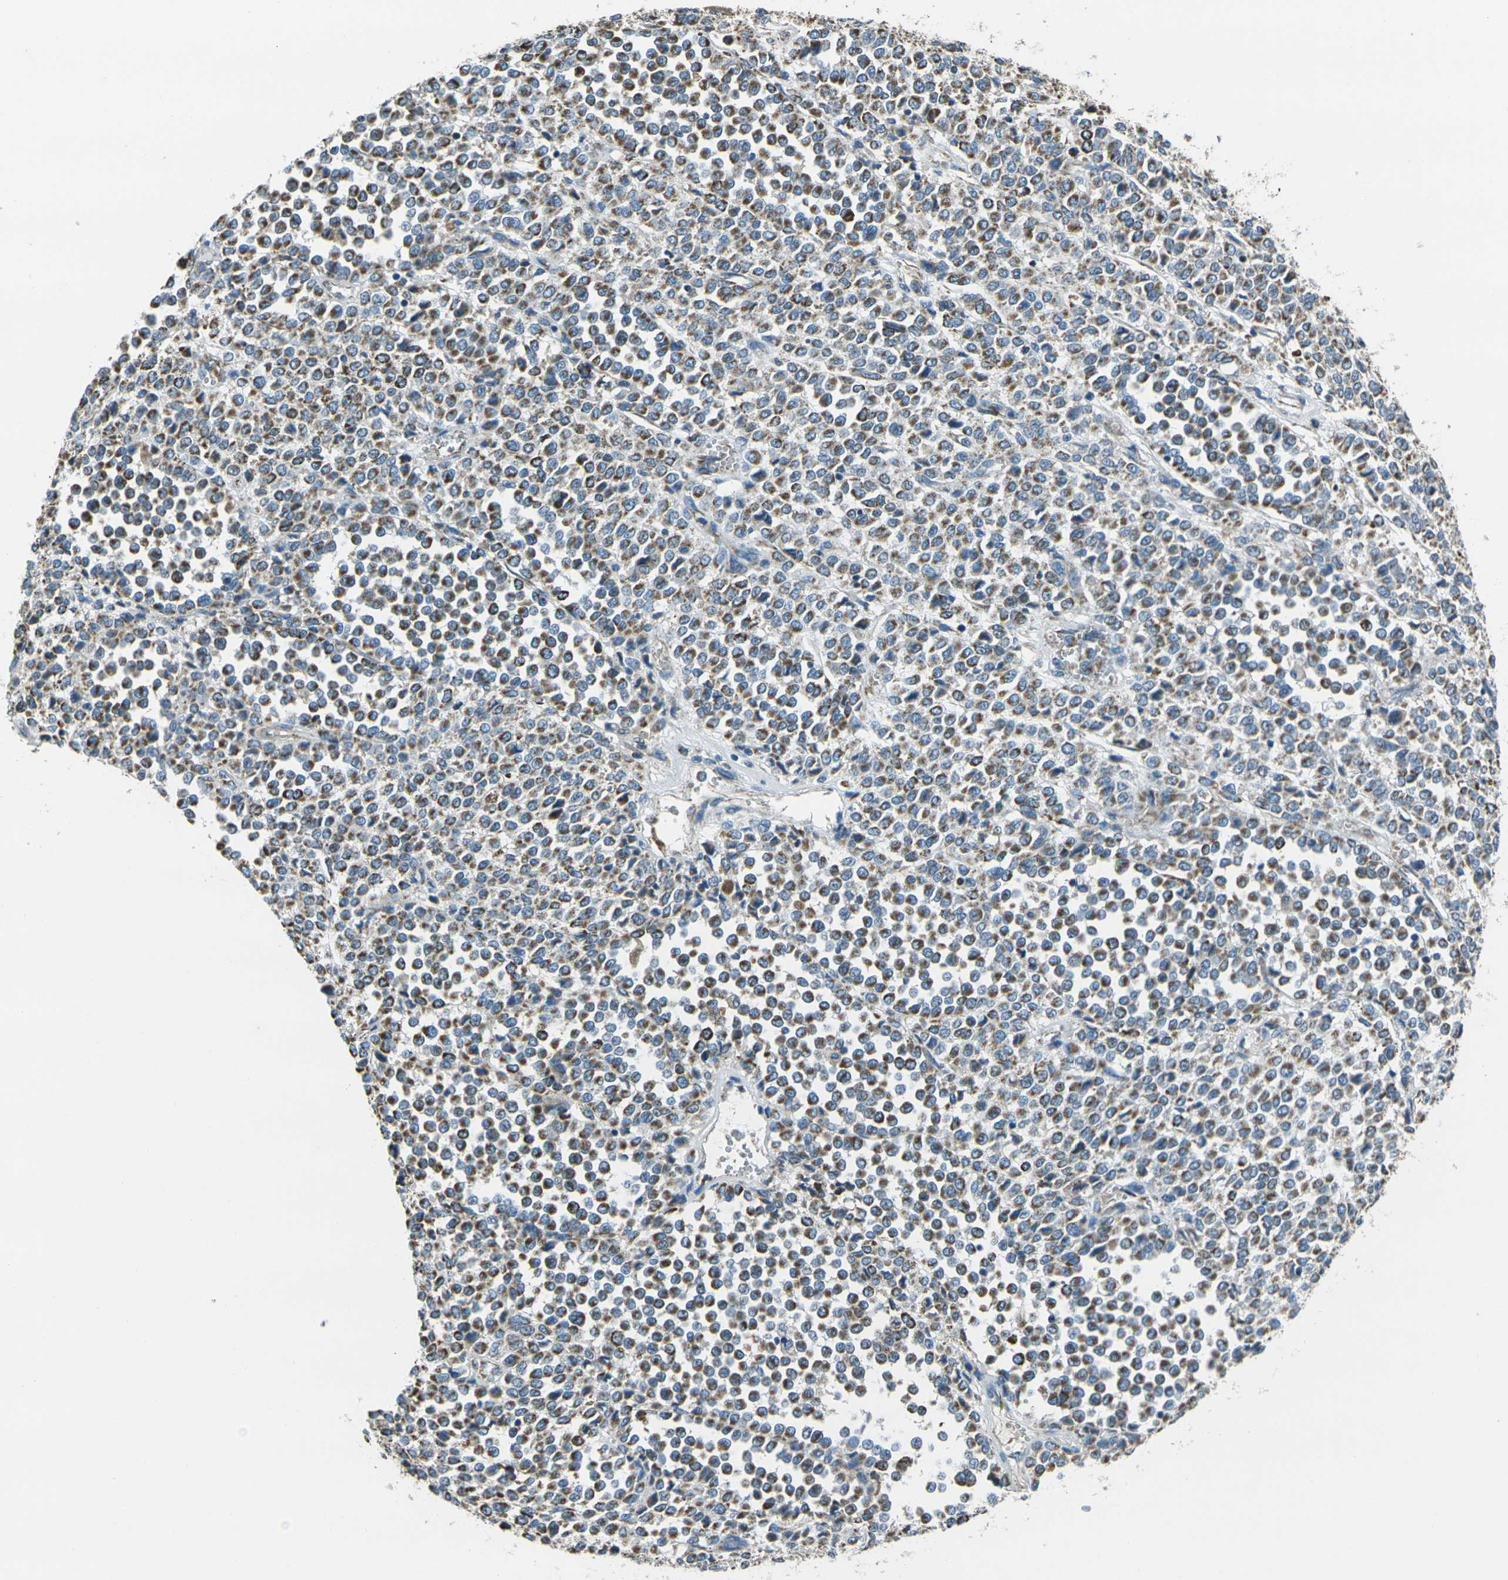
{"staining": {"intensity": "moderate", "quantity": ">75%", "location": "cytoplasmic/membranous"}, "tissue": "melanoma", "cell_type": "Tumor cells", "image_type": "cancer", "snomed": [{"axis": "morphology", "description": "Malignant melanoma, Metastatic site"}, {"axis": "topography", "description": "Pancreas"}], "caption": "IHC of malignant melanoma (metastatic site) displays medium levels of moderate cytoplasmic/membranous expression in about >75% of tumor cells.", "gene": "IRF3", "patient": {"sex": "female", "age": 30}}